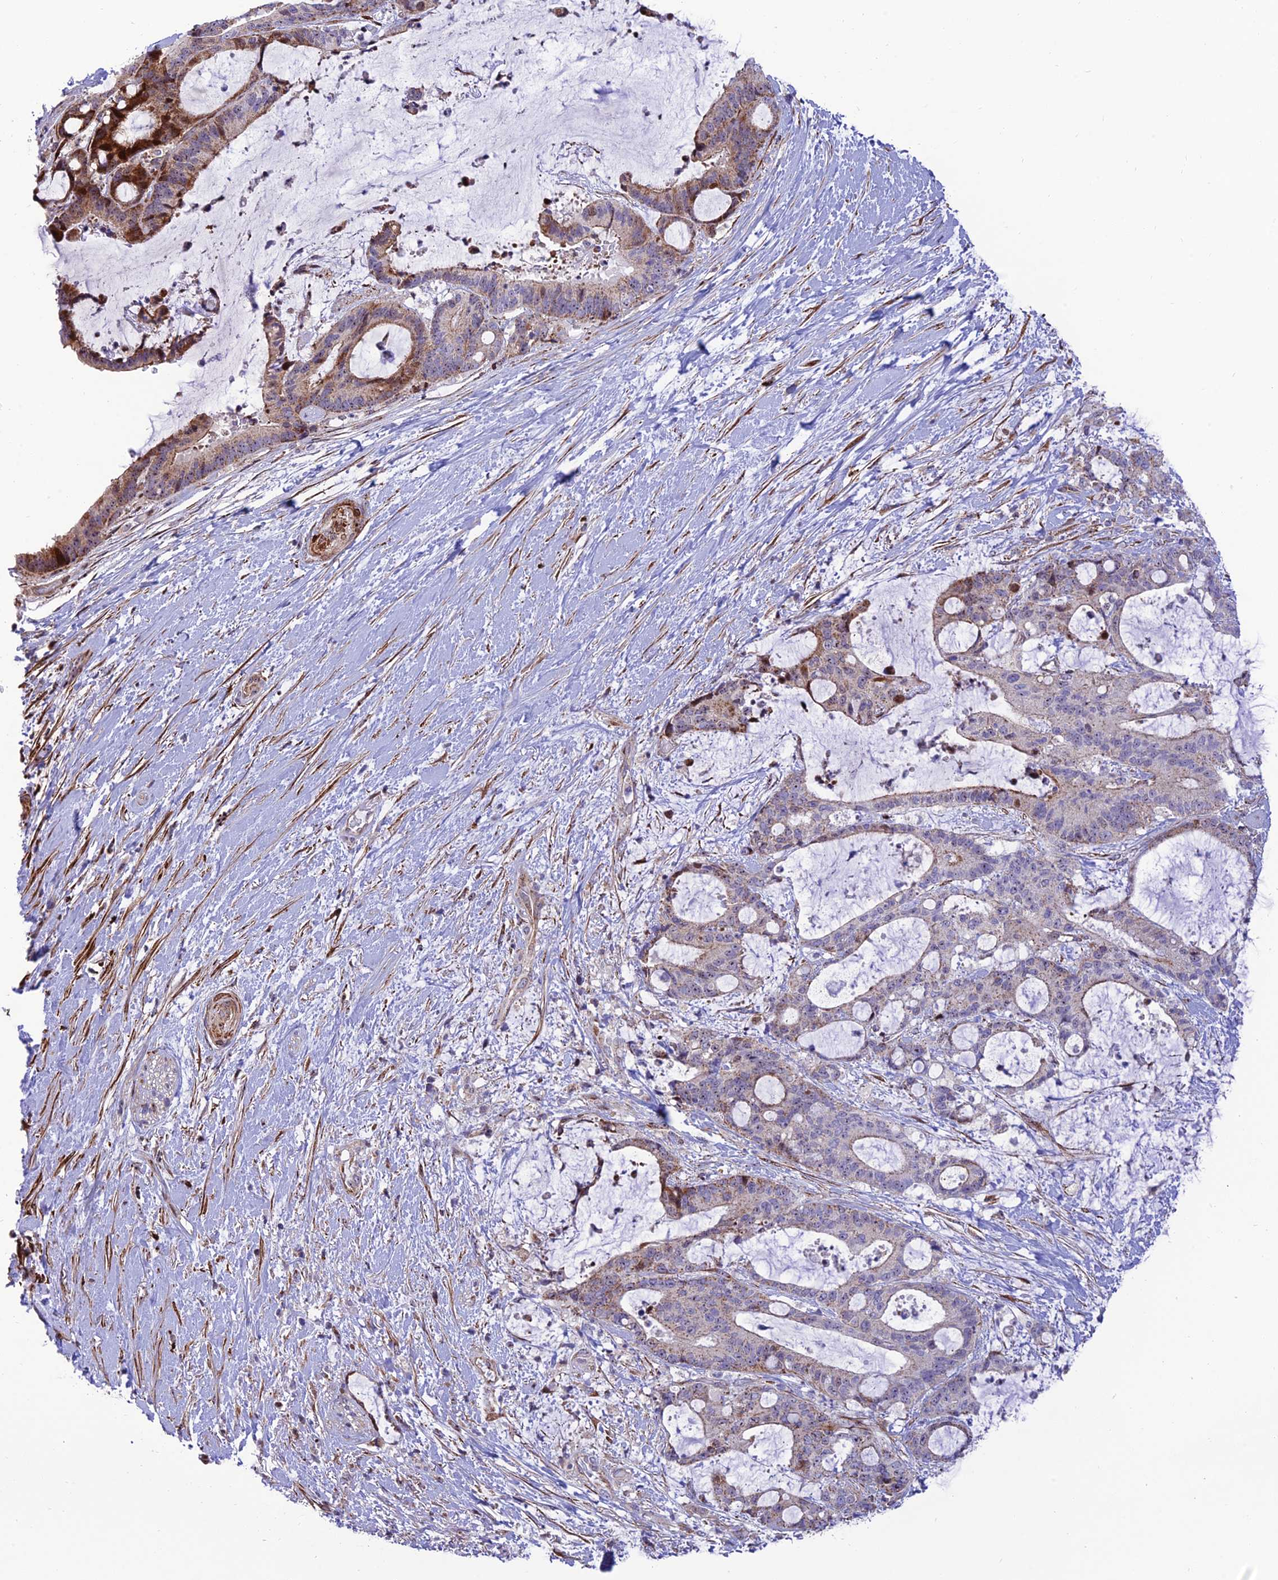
{"staining": {"intensity": "strong", "quantity": "<25%", "location": "cytoplasmic/membranous"}, "tissue": "liver cancer", "cell_type": "Tumor cells", "image_type": "cancer", "snomed": [{"axis": "morphology", "description": "Normal tissue, NOS"}, {"axis": "morphology", "description": "Cholangiocarcinoma"}, {"axis": "topography", "description": "Liver"}, {"axis": "topography", "description": "Peripheral nerve tissue"}], "caption": "Cholangiocarcinoma (liver) stained for a protein exhibits strong cytoplasmic/membranous positivity in tumor cells.", "gene": "KBTBD7", "patient": {"sex": "female", "age": 73}}